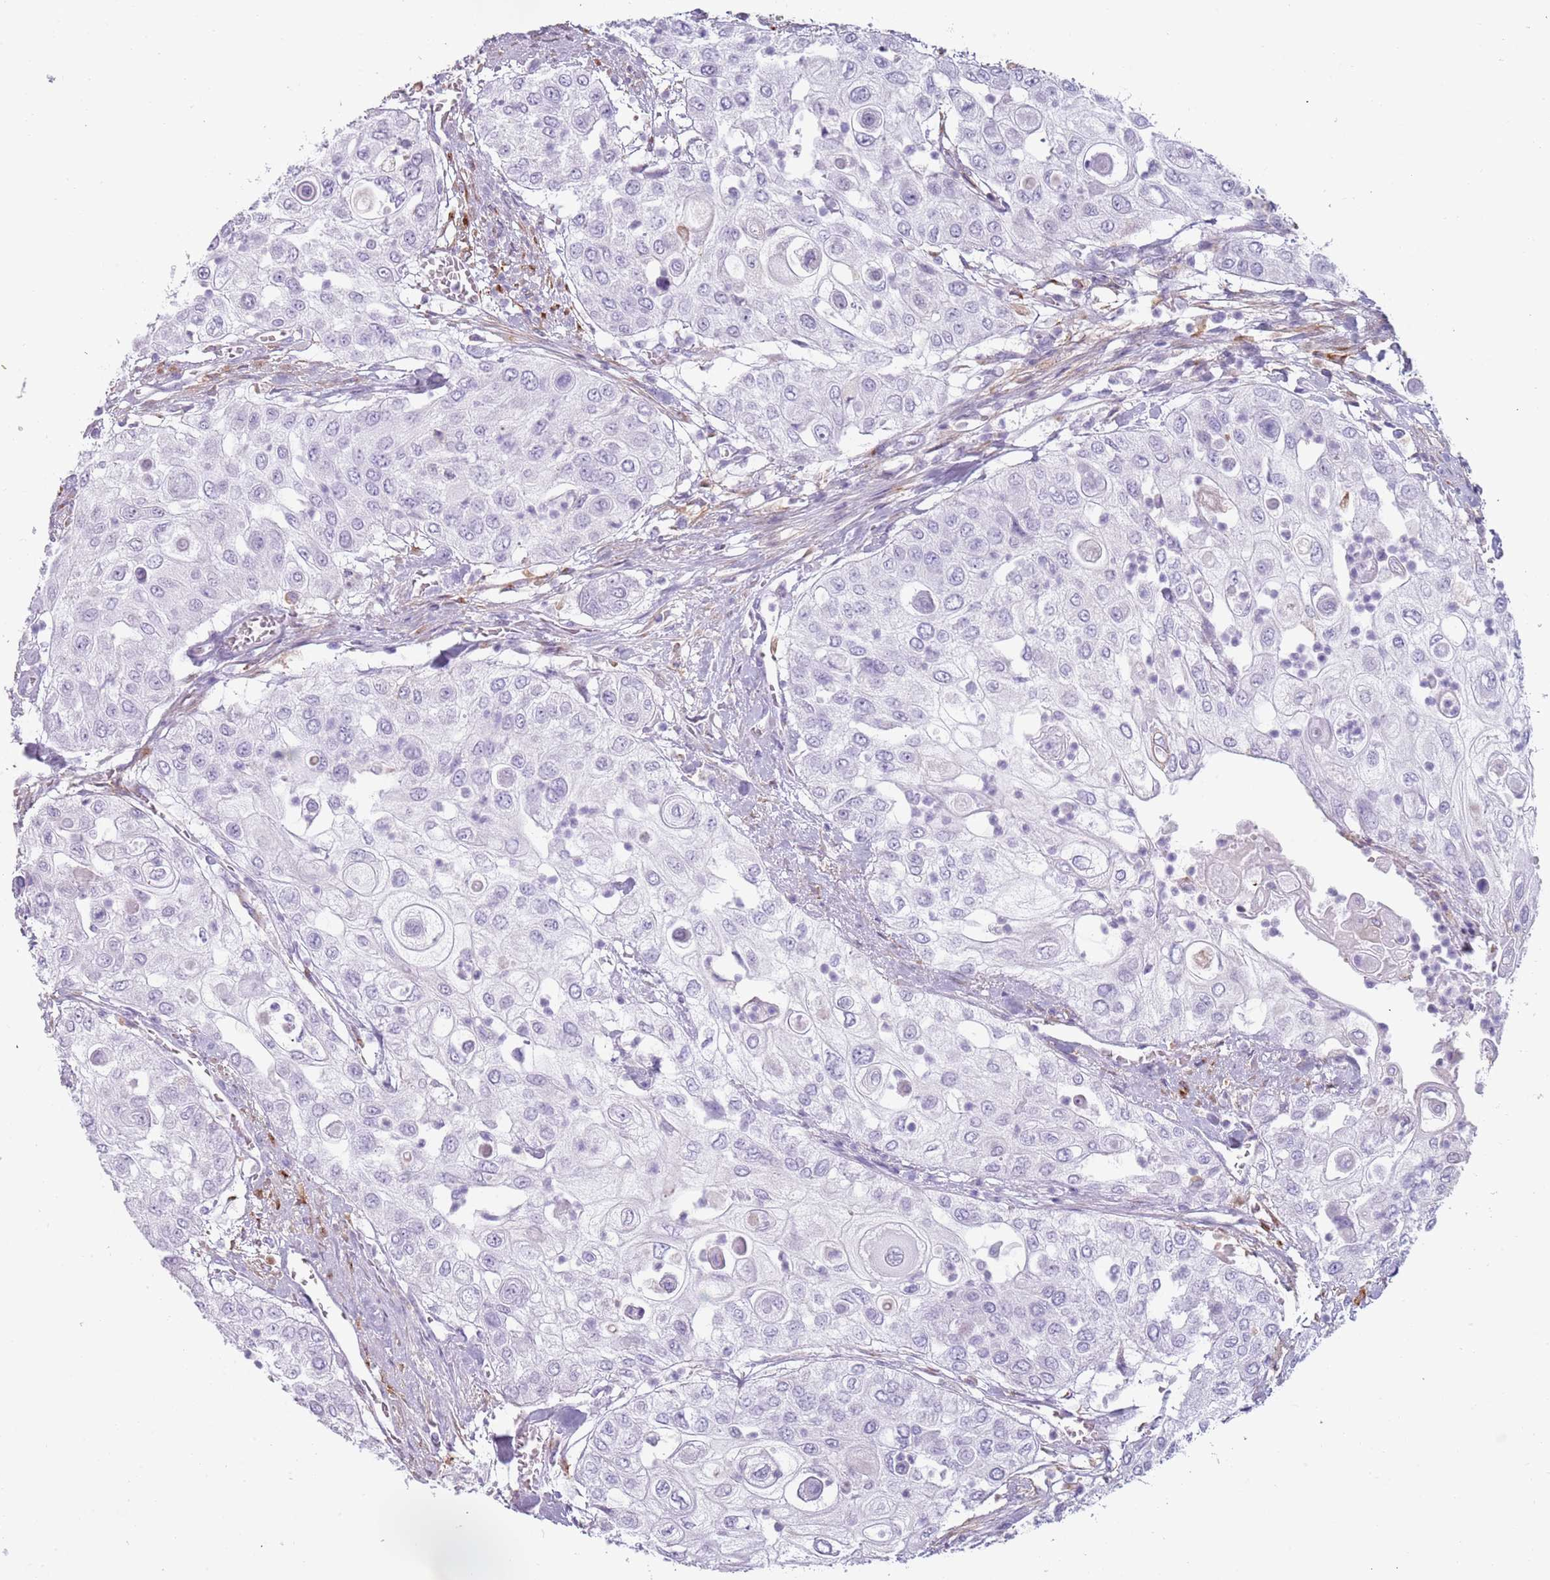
{"staining": {"intensity": "negative", "quantity": "none", "location": "none"}, "tissue": "urothelial cancer", "cell_type": "Tumor cells", "image_type": "cancer", "snomed": [{"axis": "morphology", "description": "Urothelial carcinoma, High grade"}, {"axis": "topography", "description": "Urinary bladder"}], "caption": "Protein analysis of urothelial cancer demonstrates no significant expression in tumor cells.", "gene": "COLEC12", "patient": {"sex": "female", "age": 79}}